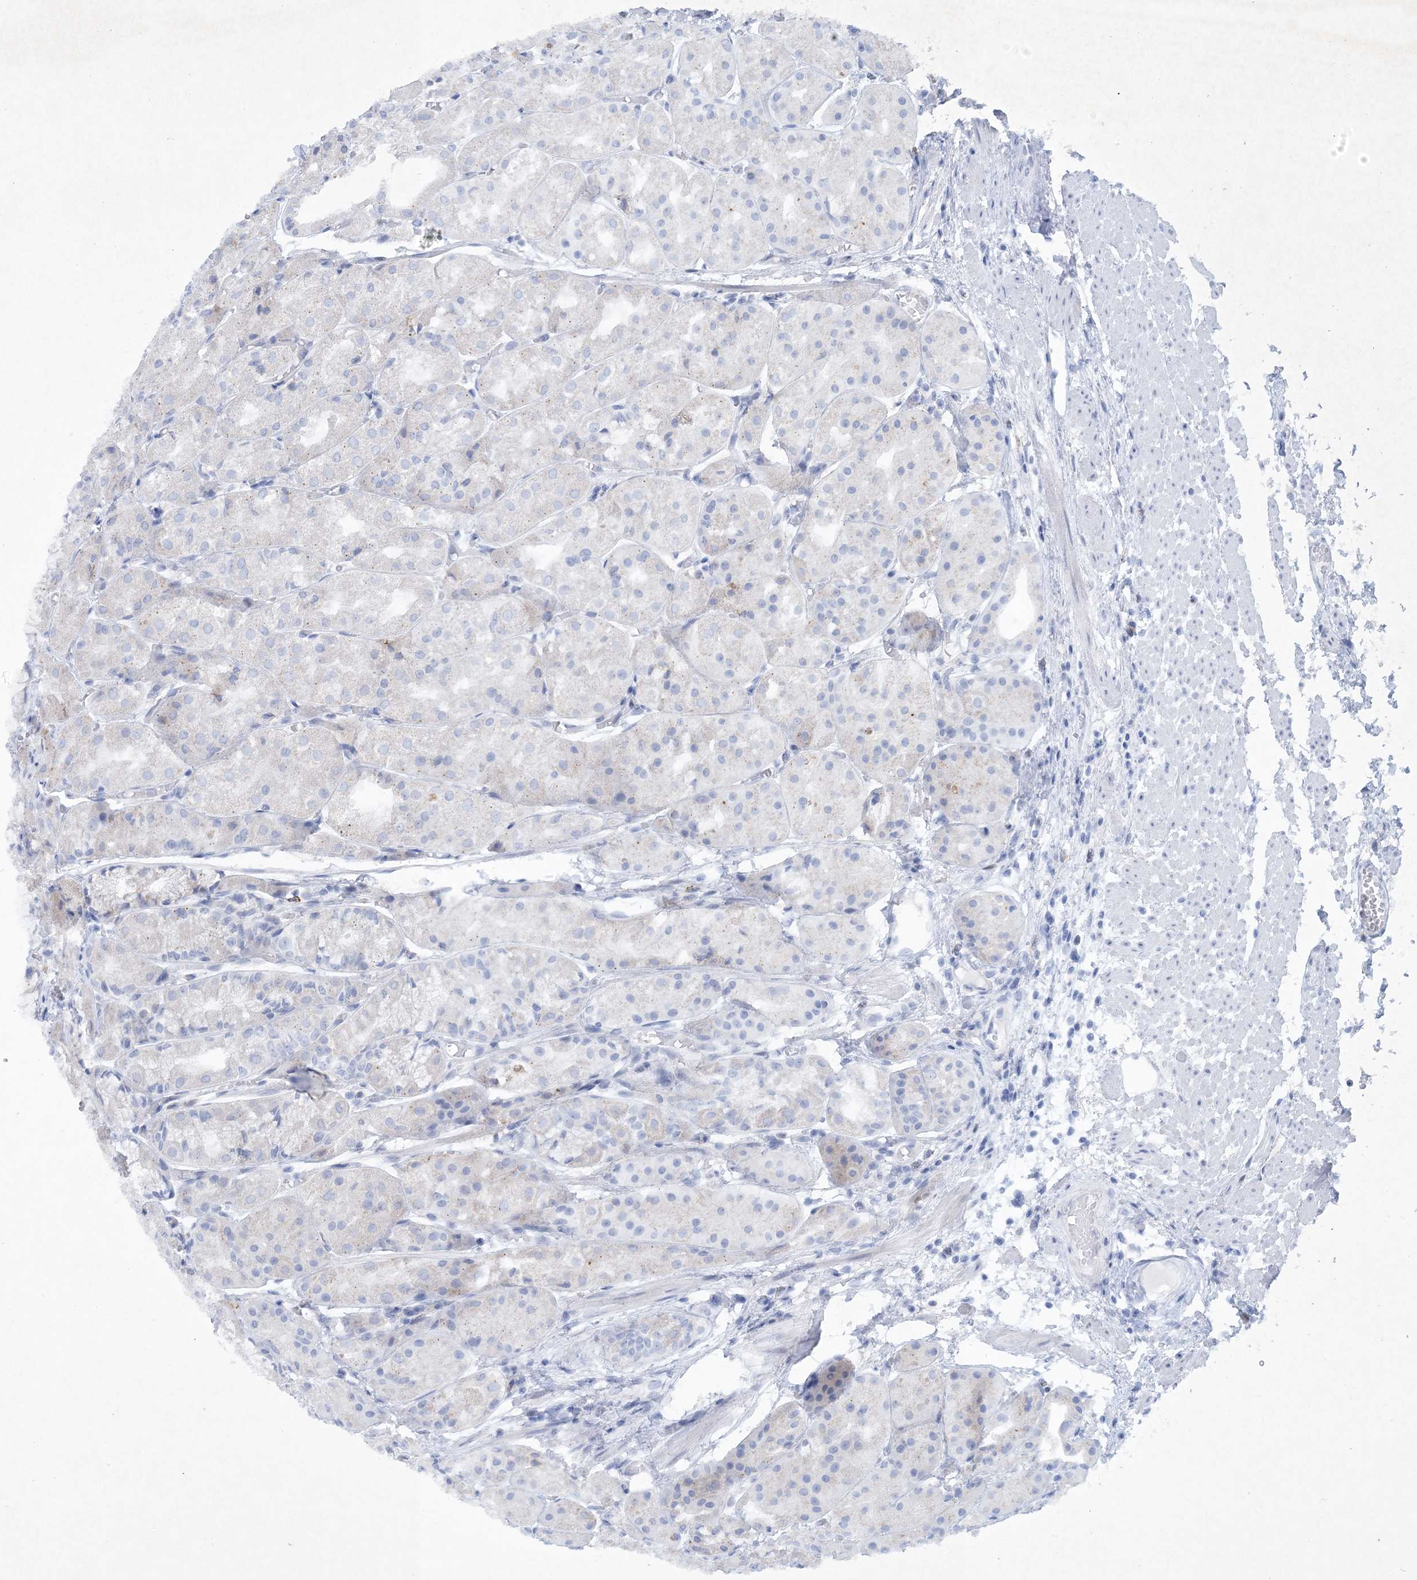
{"staining": {"intensity": "weak", "quantity": "25%-75%", "location": "cytoplasmic/membranous"}, "tissue": "stomach", "cell_type": "Glandular cells", "image_type": "normal", "snomed": [{"axis": "morphology", "description": "Normal tissue, NOS"}, {"axis": "topography", "description": "Stomach, upper"}], "caption": "Immunohistochemical staining of normal stomach exhibits low levels of weak cytoplasmic/membranous positivity in approximately 25%-75% of glandular cells. (Stains: DAB (3,3'-diaminobenzidine) in brown, nuclei in blue, Microscopy: brightfield microscopy at high magnification).", "gene": "GABRG1", "patient": {"sex": "male", "age": 72}}